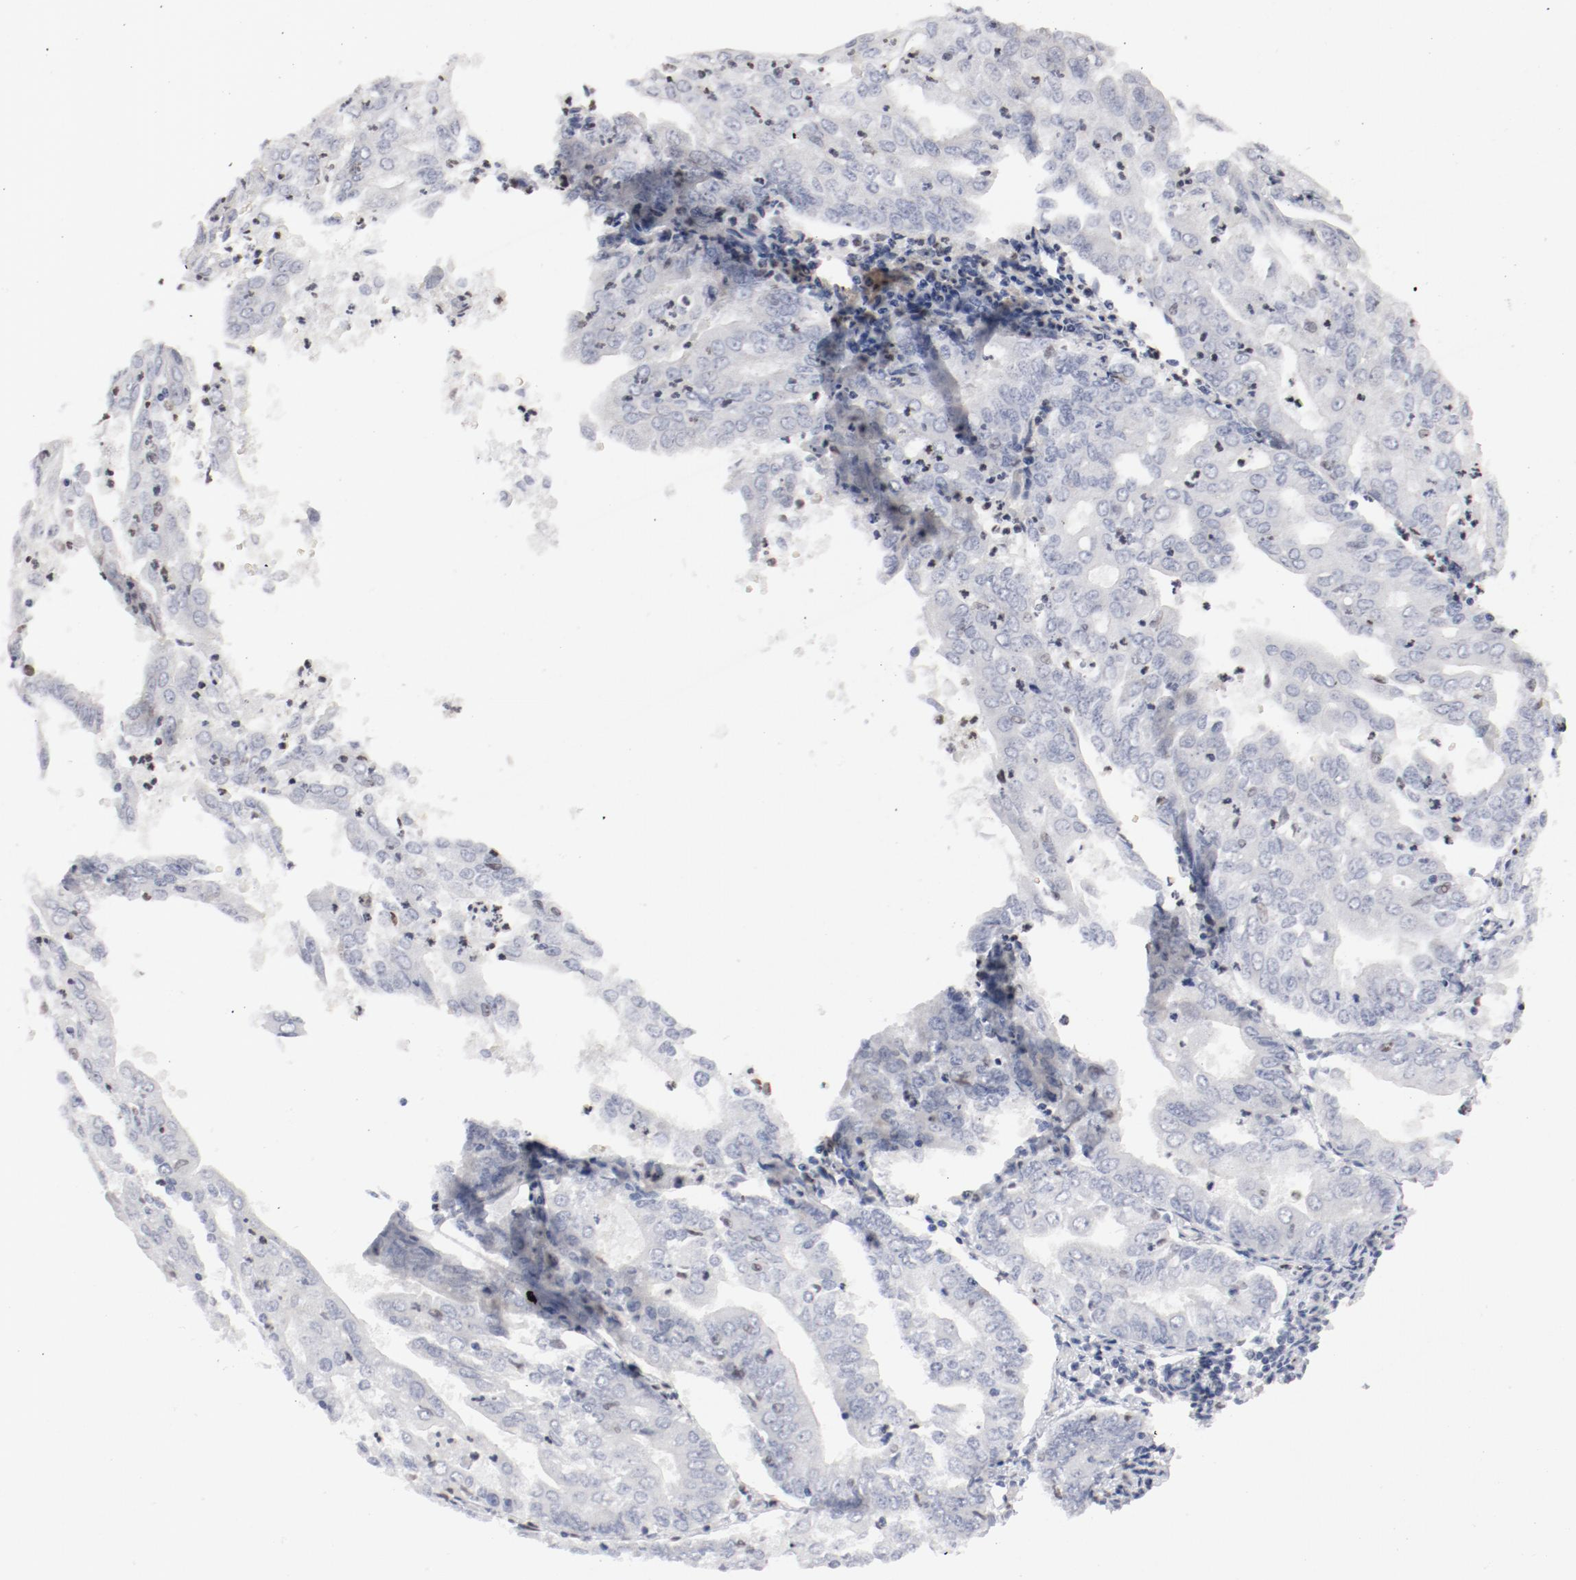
{"staining": {"intensity": "negative", "quantity": "none", "location": "none"}, "tissue": "endometrial cancer", "cell_type": "Tumor cells", "image_type": "cancer", "snomed": [{"axis": "morphology", "description": "Adenocarcinoma, NOS"}, {"axis": "topography", "description": "Endometrium"}], "caption": "Immunohistochemistry of human endometrial cancer (adenocarcinoma) demonstrates no expression in tumor cells.", "gene": "SPI1", "patient": {"sex": "female", "age": 79}}